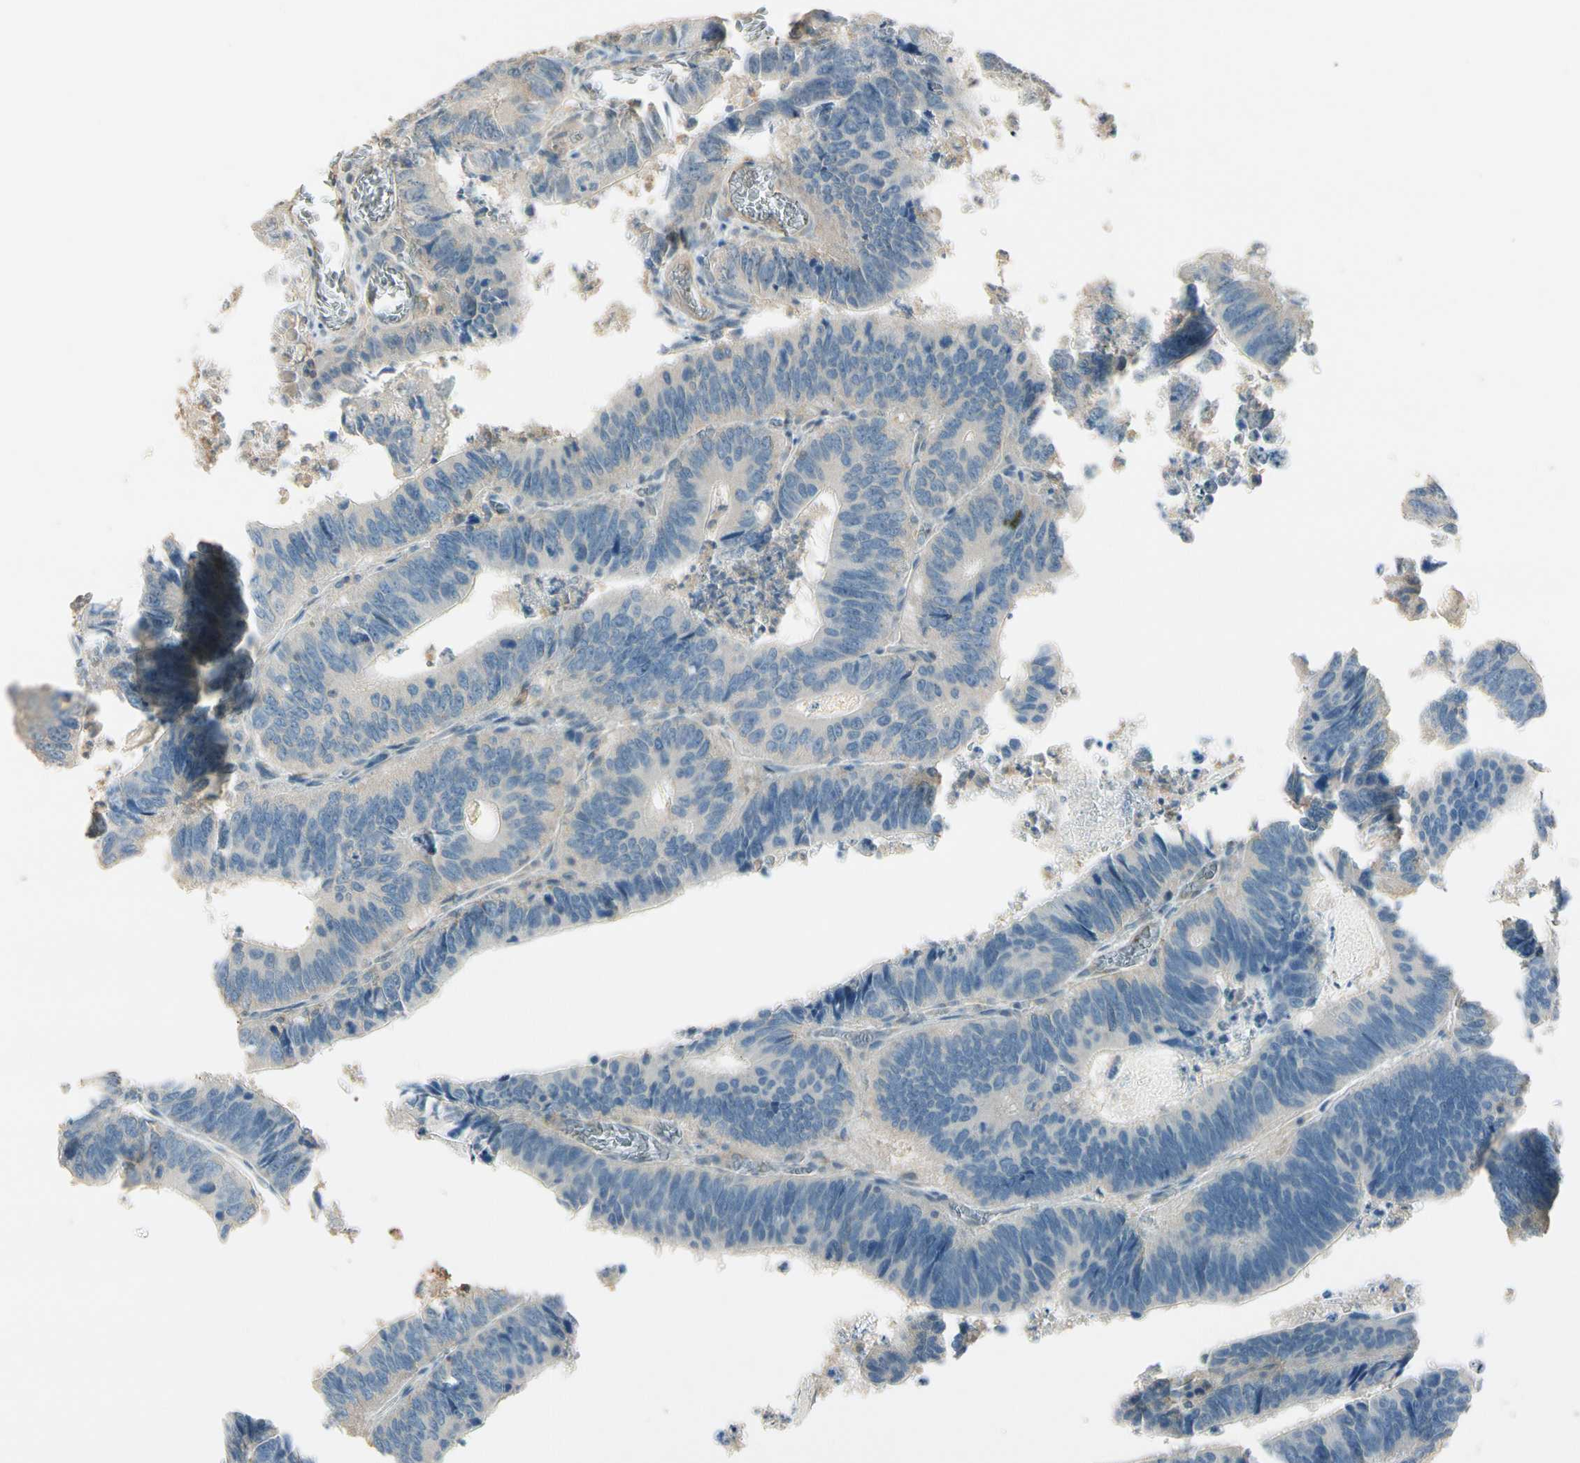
{"staining": {"intensity": "weak", "quantity": "<25%", "location": "cytoplasmic/membranous"}, "tissue": "colorectal cancer", "cell_type": "Tumor cells", "image_type": "cancer", "snomed": [{"axis": "morphology", "description": "Adenocarcinoma, NOS"}, {"axis": "topography", "description": "Colon"}], "caption": "IHC histopathology image of neoplastic tissue: colorectal cancer stained with DAB shows no significant protein positivity in tumor cells. The staining is performed using DAB (3,3'-diaminobenzidine) brown chromogen with nuclei counter-stained in using hematoxylin.", "gene": "PLXNA1", "patient": {"sex": "male", "age": 72}}